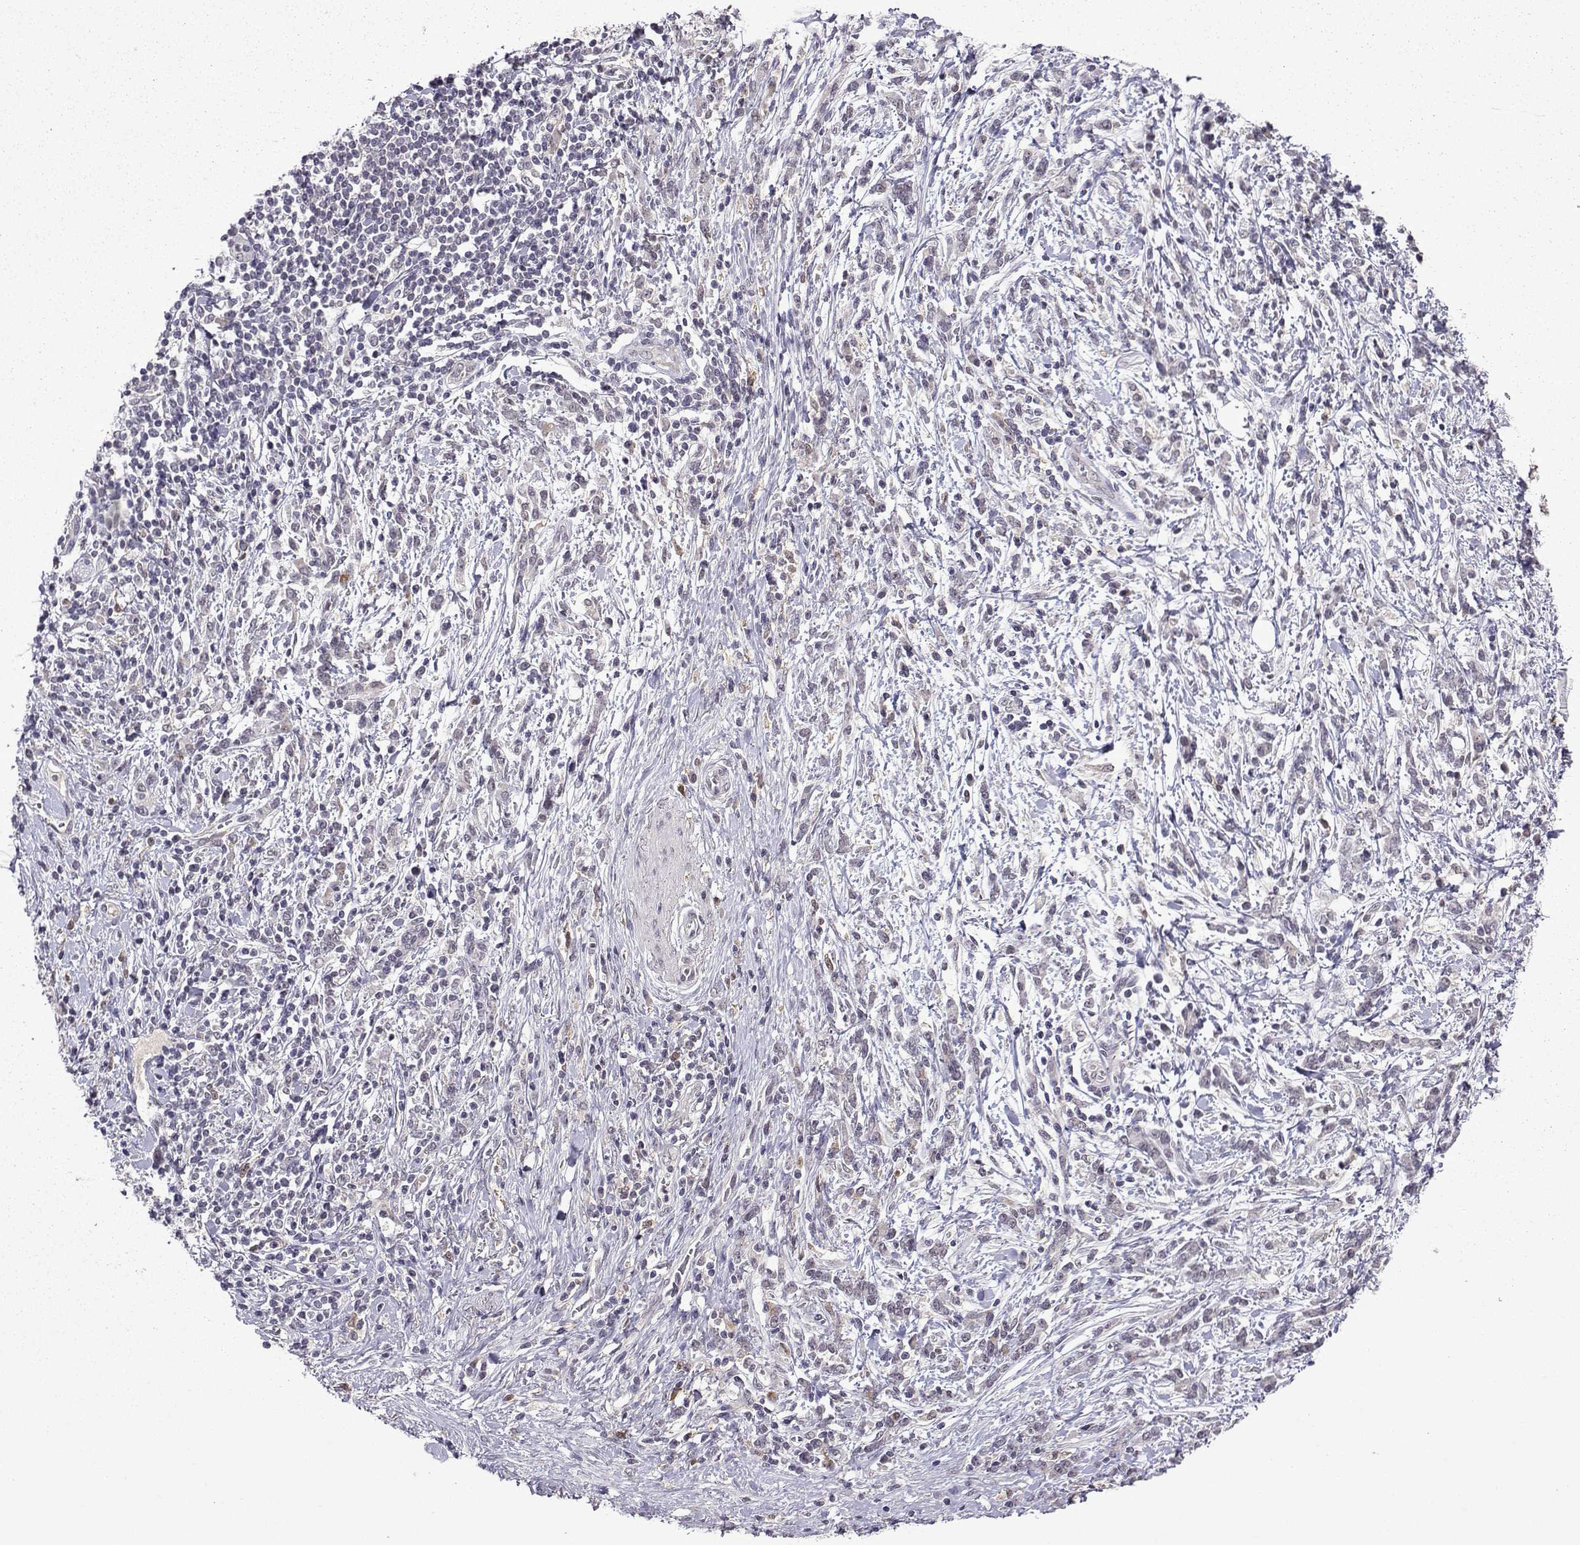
{"staining": {"intensity": "negative", "quantity": "none", "location": "none"}, "tissue": "stomach cancer", "cell_type": "Tumor cells", "image_type": "cancer", "snomed": [{"axis": "morphology", "description": "Adenocarcinoma, NOS"}, {"axis": "topography", "description": "Stomach"}], "caption": "Tumor cells show no significant protein staining in stomach cancer (adenocarcinoma). (Stains: DAB (3,3'-diaminobenzidine) IHC with hematoxylin counter stain, Microscopy: brightfield microscopy at high magnification).", "gene": "CCL28", "patient": {"sex": "female", "age": 57}}